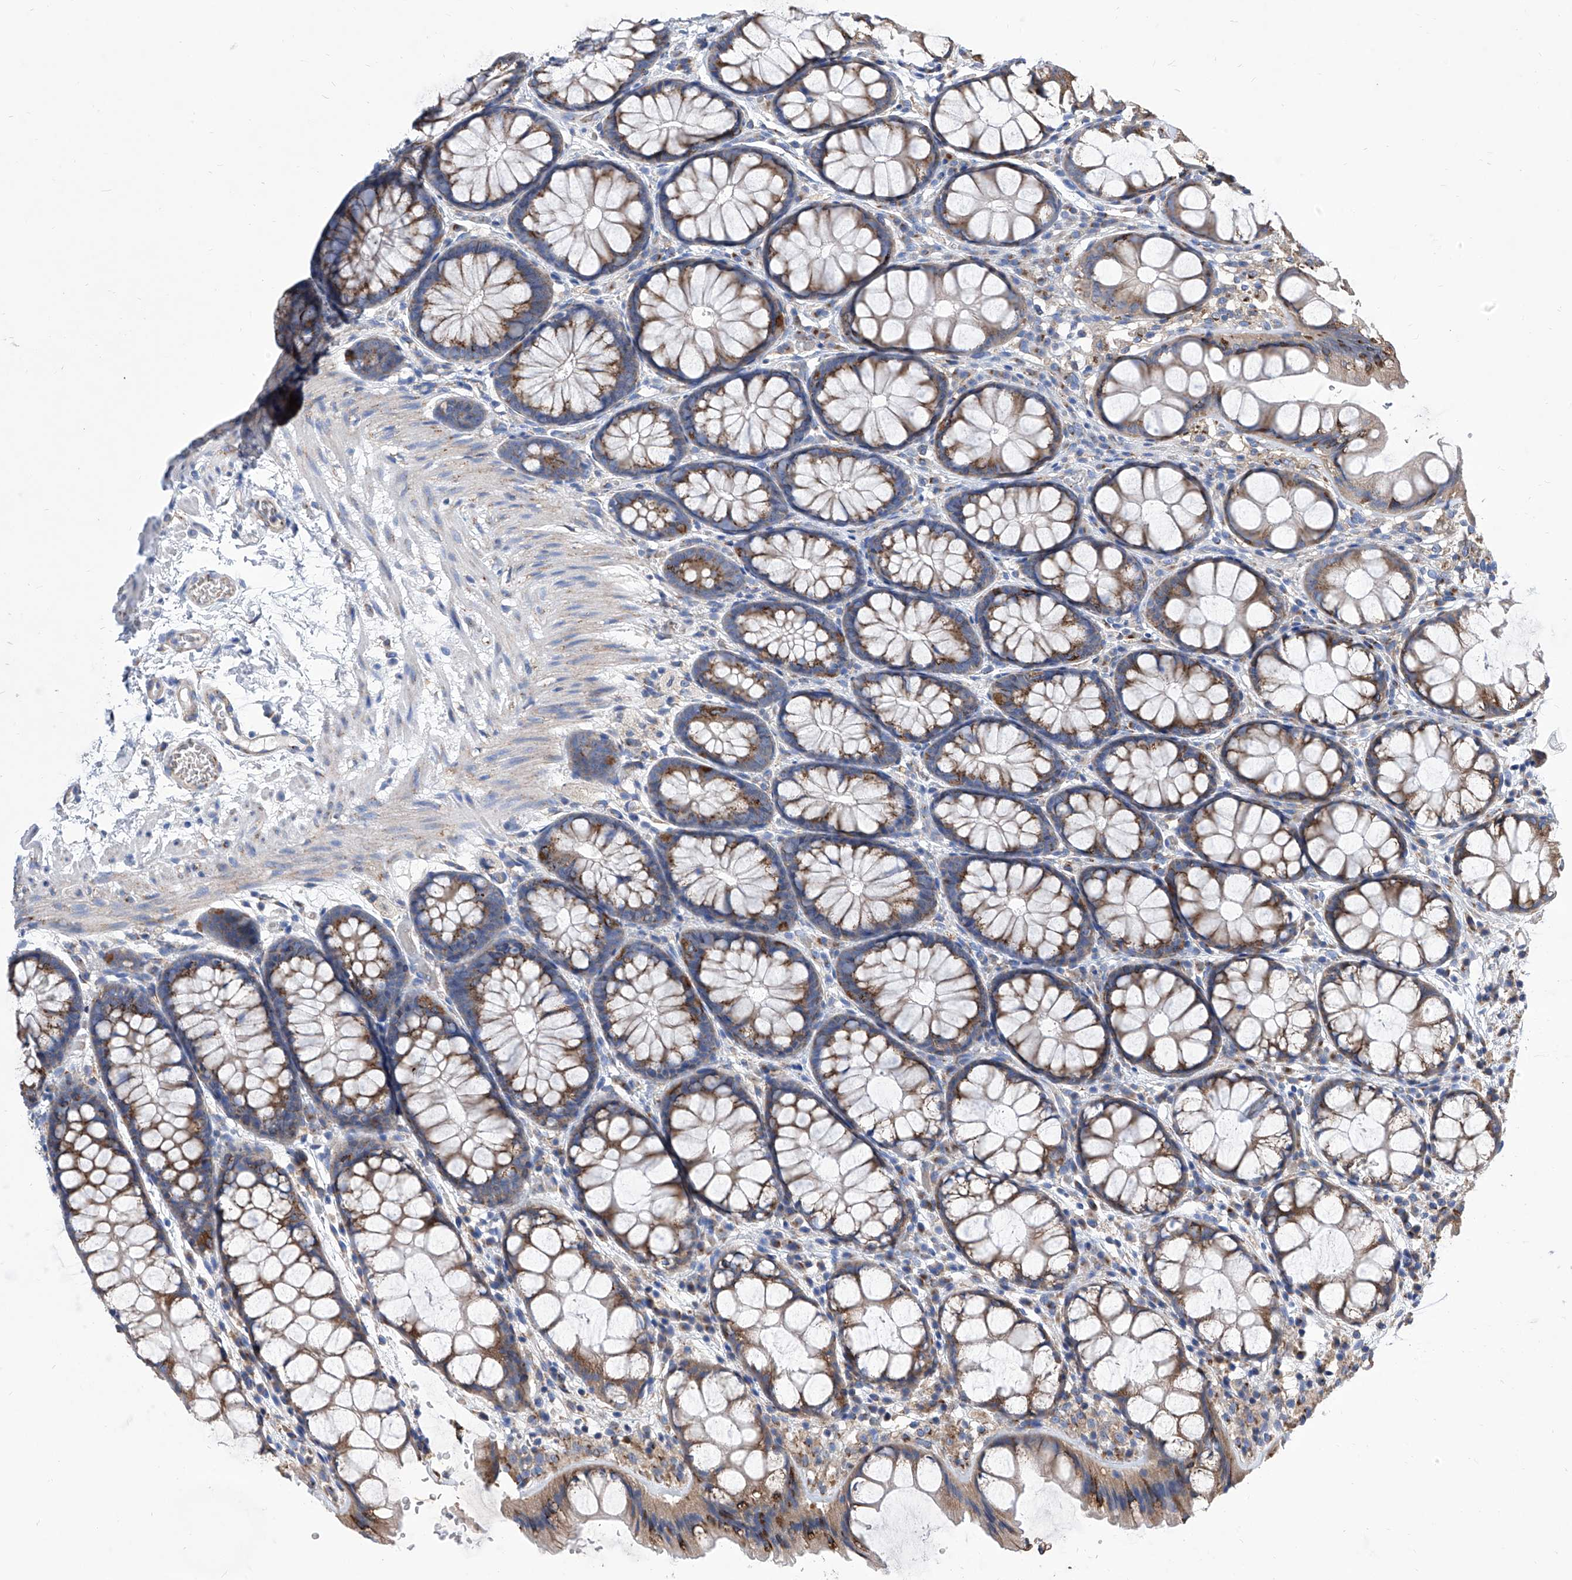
{"staining": {"intensity": "weak", "quantity": "25%-75%", "location": "cytoplasmic/membranous"}, "tissue": "colon", "cell_type": "Endothelial cells", "image_type": "normal", "snomed": [{"axis": "morphology", "description": "Normal tissue, NOS"}, {"axis": "topography", "description": "Colon"}], "caption": "A brown stain labels weak cytoplasmic/membranous positivity of a protein in endothelial cells of unremarkable colon.", "gene": "TJAP1", "patient": {"sex": "male", "age": 47}}